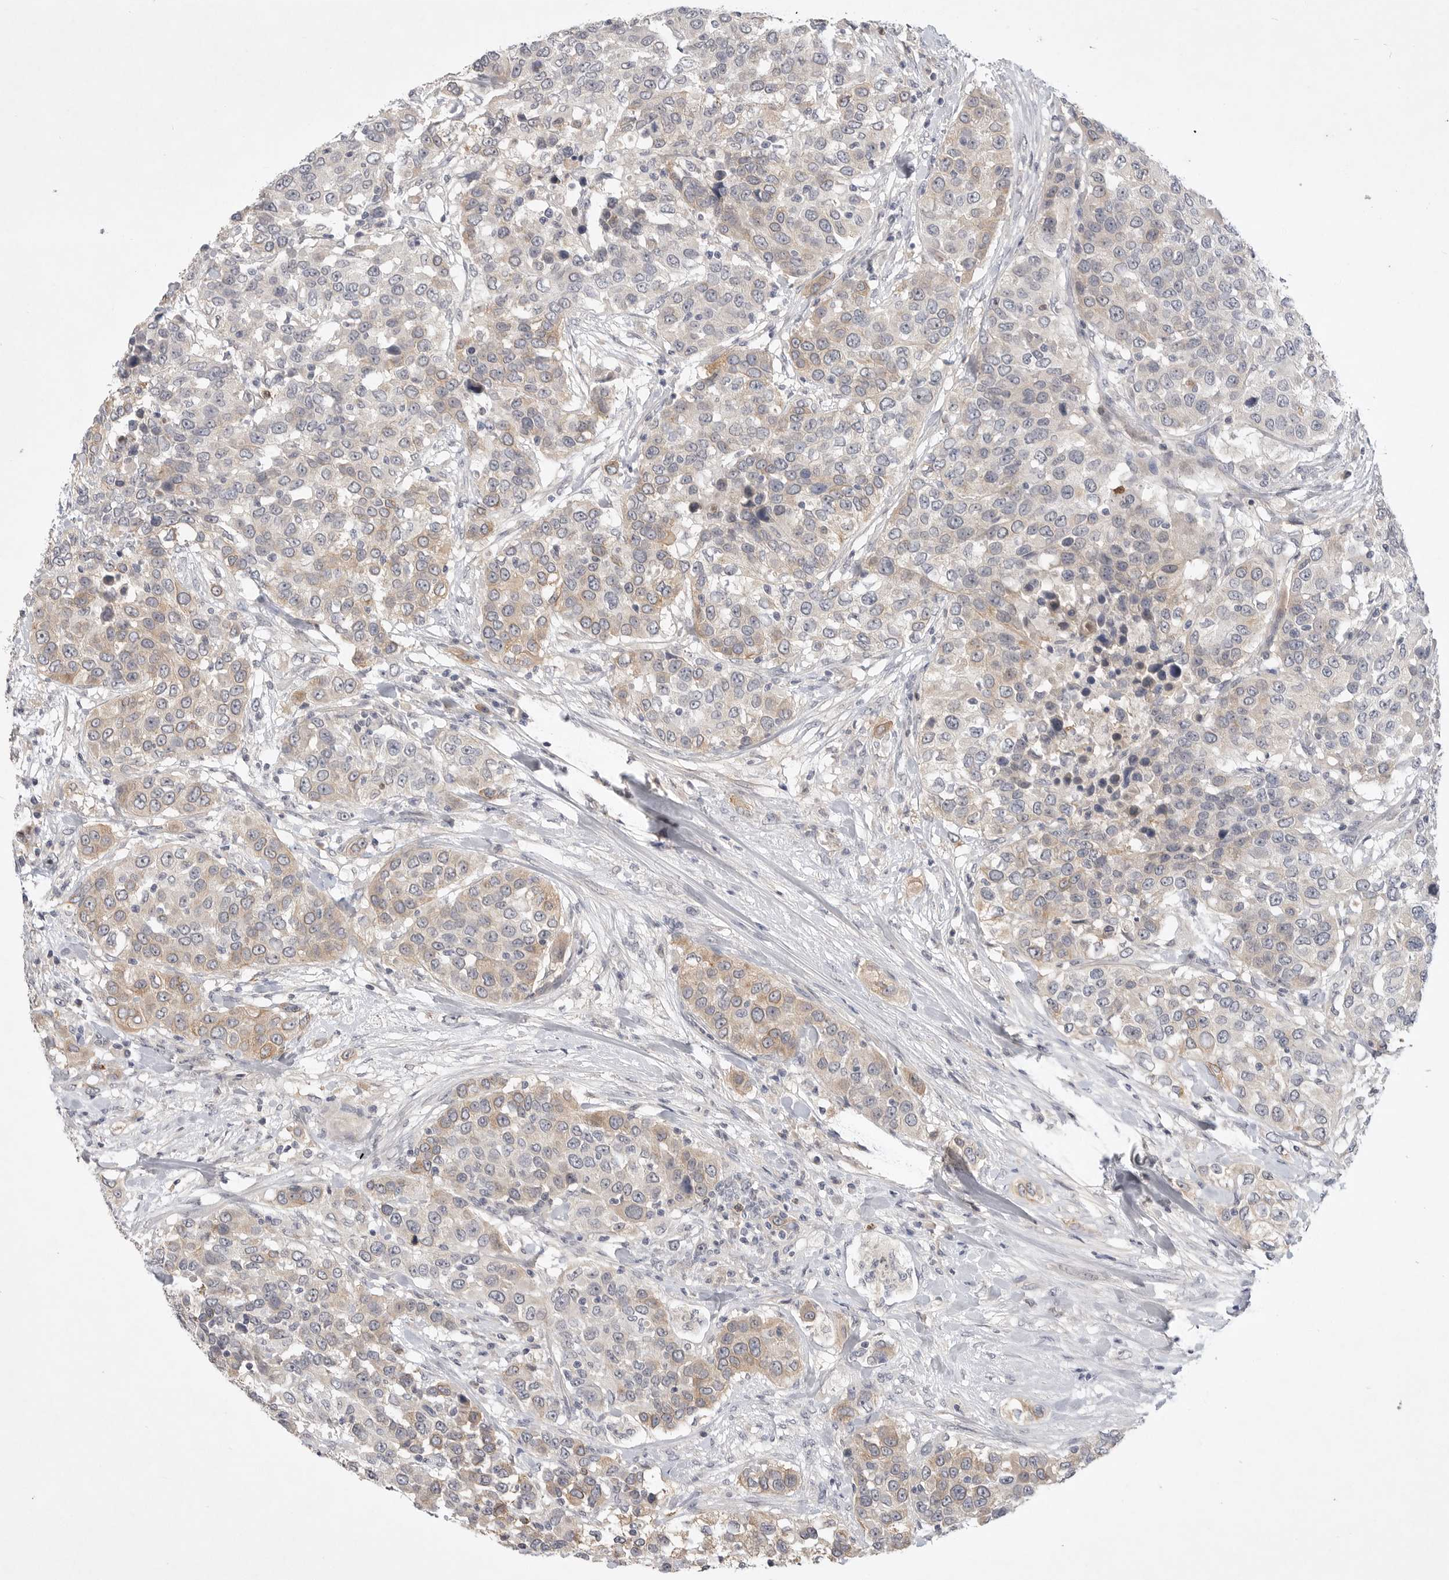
{"staining": {"intensity": "weak", "quantity": "25%-75%", "location": "cytoplasmic/membranous"}, "tissue": "urothelial cancer", "cell_type": "Tumor cells", "image_type": "cancer", "snomed": [{"axis": "morphology", "description": "Urothelial carcinoma, High grade"}, {"axis": "topography", "description": "Urinary bladder"}], "caption": "A high-resolution photomicrograph shows IHC staining of urothelial cancer, which exhibits weak cytoplasmic/membranous staining in approximately 25%-75% of tumor cells. (DAB (3,3'-diaminobenzidine) IHC with brightfield microscopy, high magnification).", "gene": "ITGAD", "patient": {"sex": "female", "age": 80}}